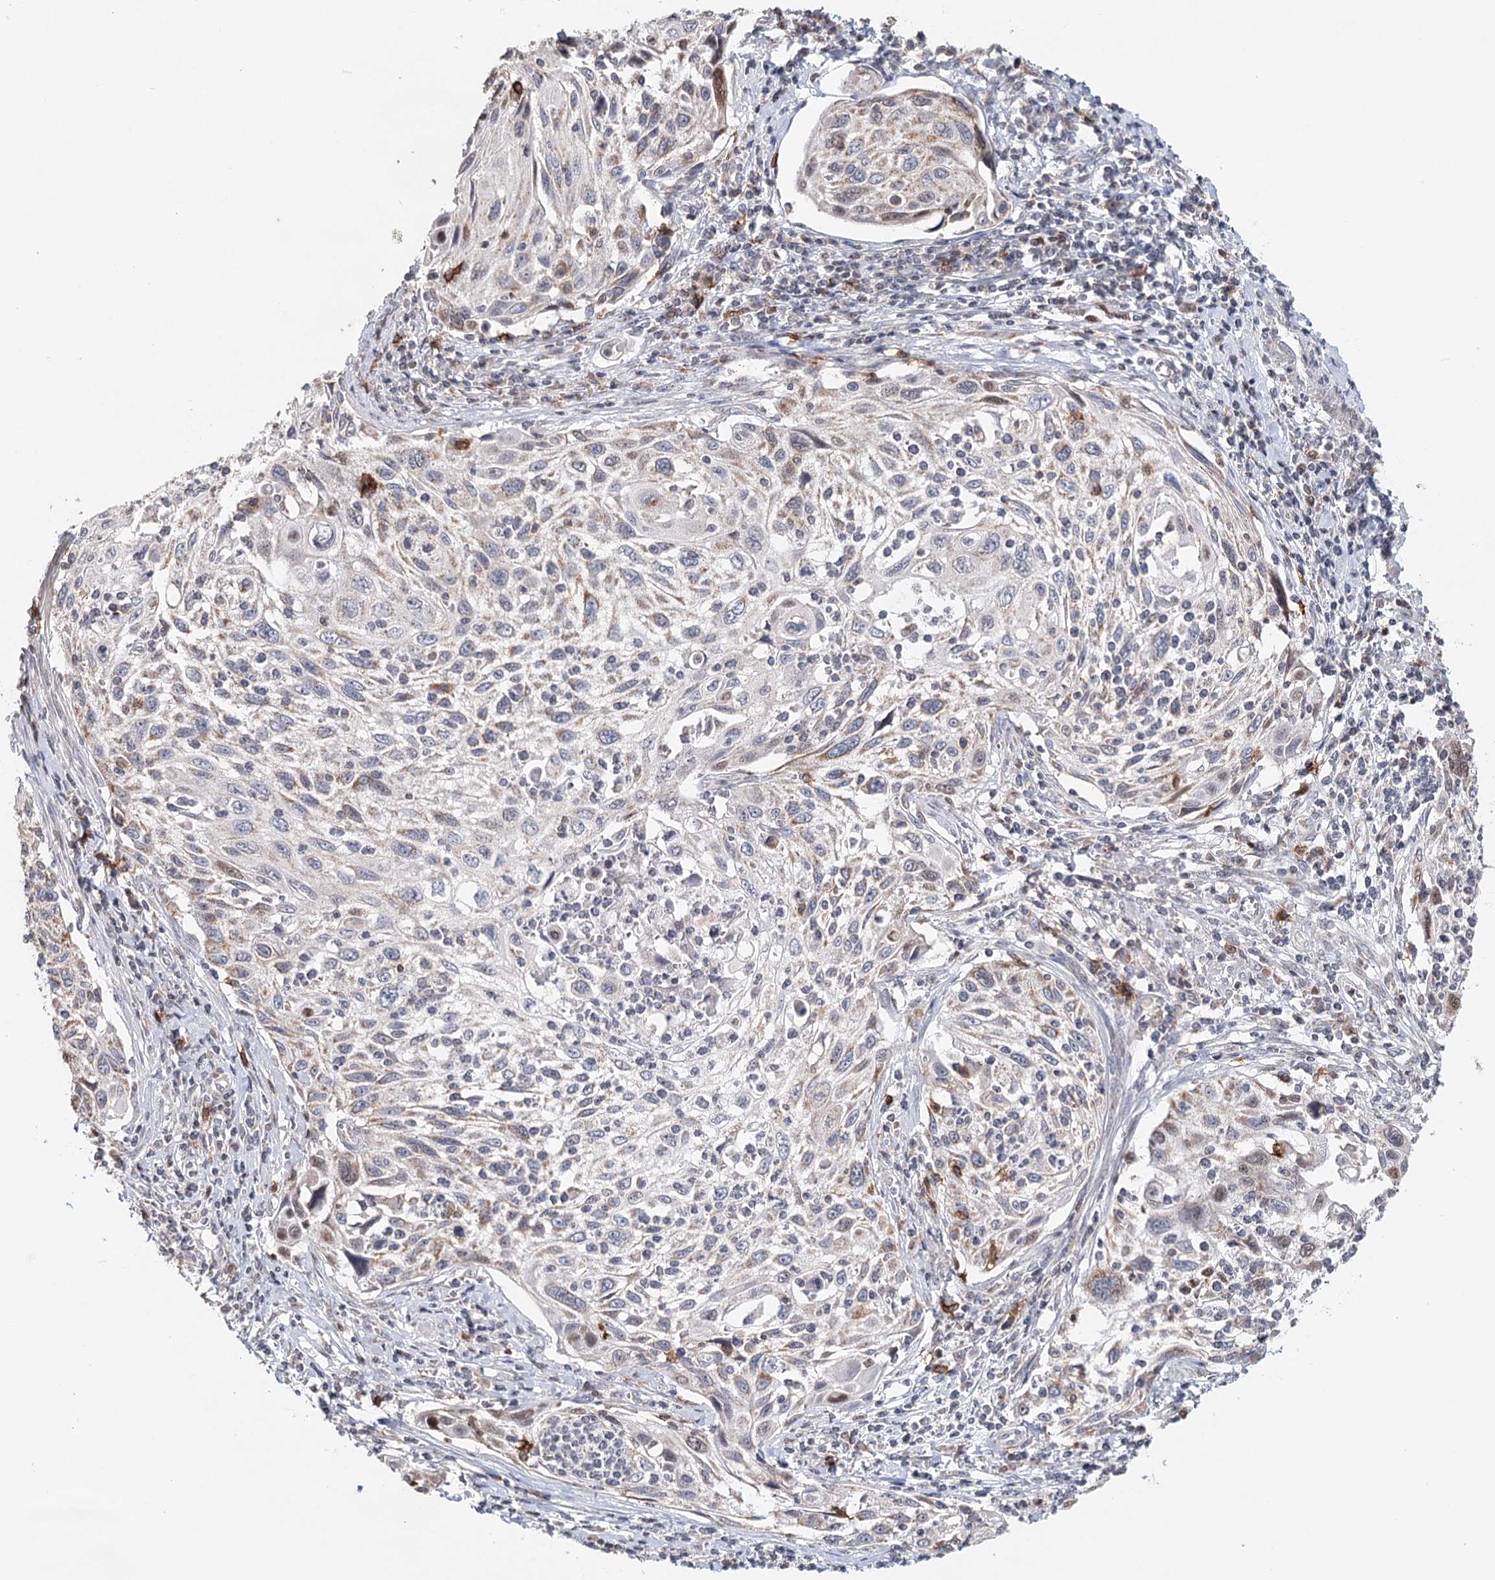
{"staining": {"intensity": "weak", "quantity": "<25%", "location": "cytoplasmic/membranous"}, "tissue": "cervical cancer", "cell_type": "Tumor cells", "image_type": "cancer", "snomed": [{"axis": "morphology", "description": "Squamous cell carcinoma, NOS"}, {"axis": "topography", "description": "Cervix"}], "caption": "Tumor cells show no significant staining in cervical cancer.", "gene": "ICOS", "patient": {"sex": "female", "age": 70}}